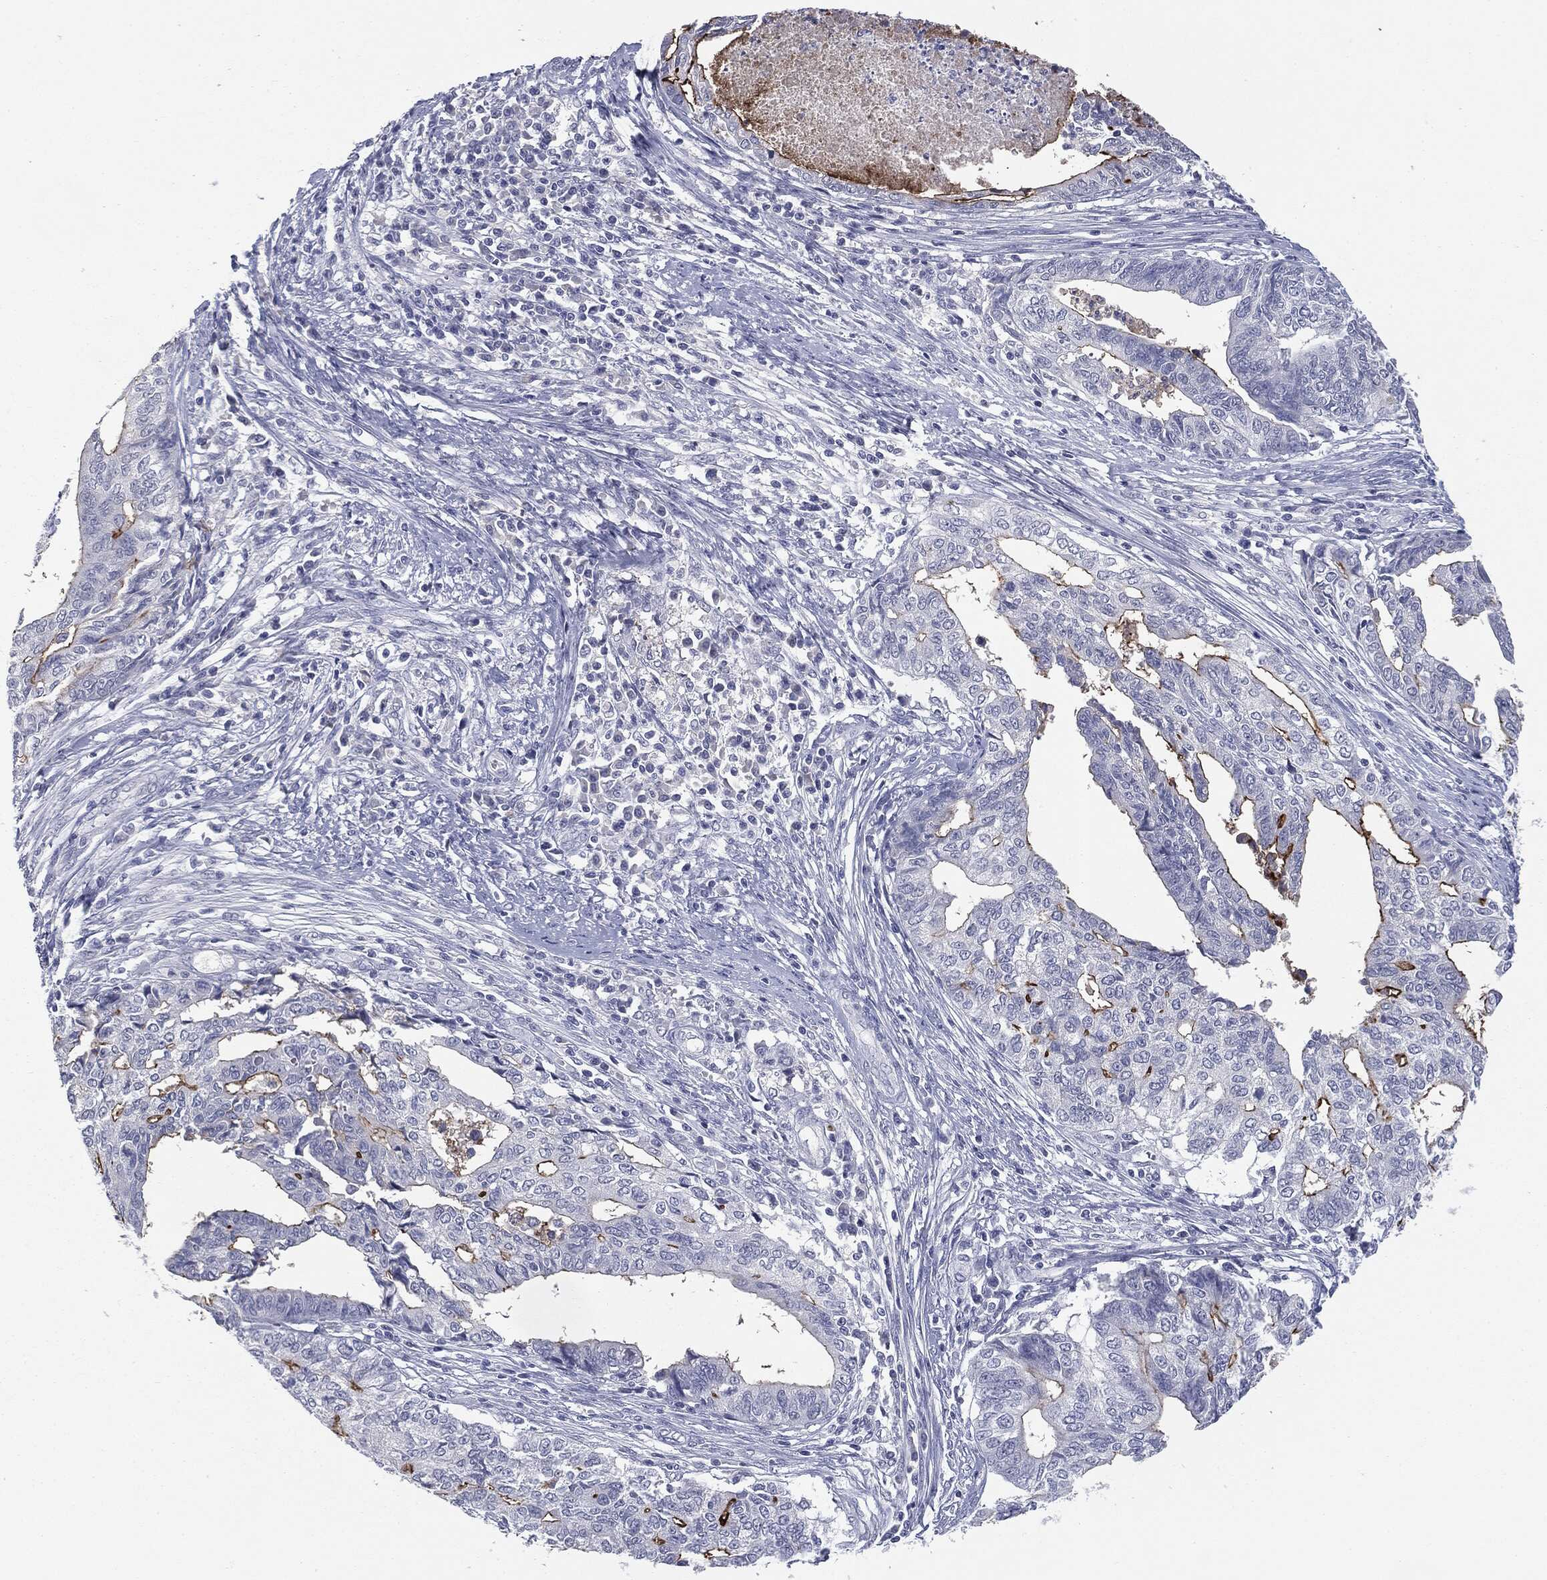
{"staining": {"intensity": "moderate", "quantity": "<25%", "location": "cytoplasmic/membranous"}, "tissue": "endometrial cancer", "cell_type": "Tumor cells", "image_type": "cancer", "snomed": [{"axis": "morphology", "description": "Adenocarcinoma, NOS"}, {"axis": "topography", "description": "Endometrium"}], "caption": "An image of human adenocarcinoma (endometrial) stained for a protein demonstrates moderate cytoplasmic/membranous brown staining in tumor cells. (DAB IHC, brown staining for protein, blue staining for nuclei).", "gene": "MUC1", "patient": {"sex": "female", "age": 65}}